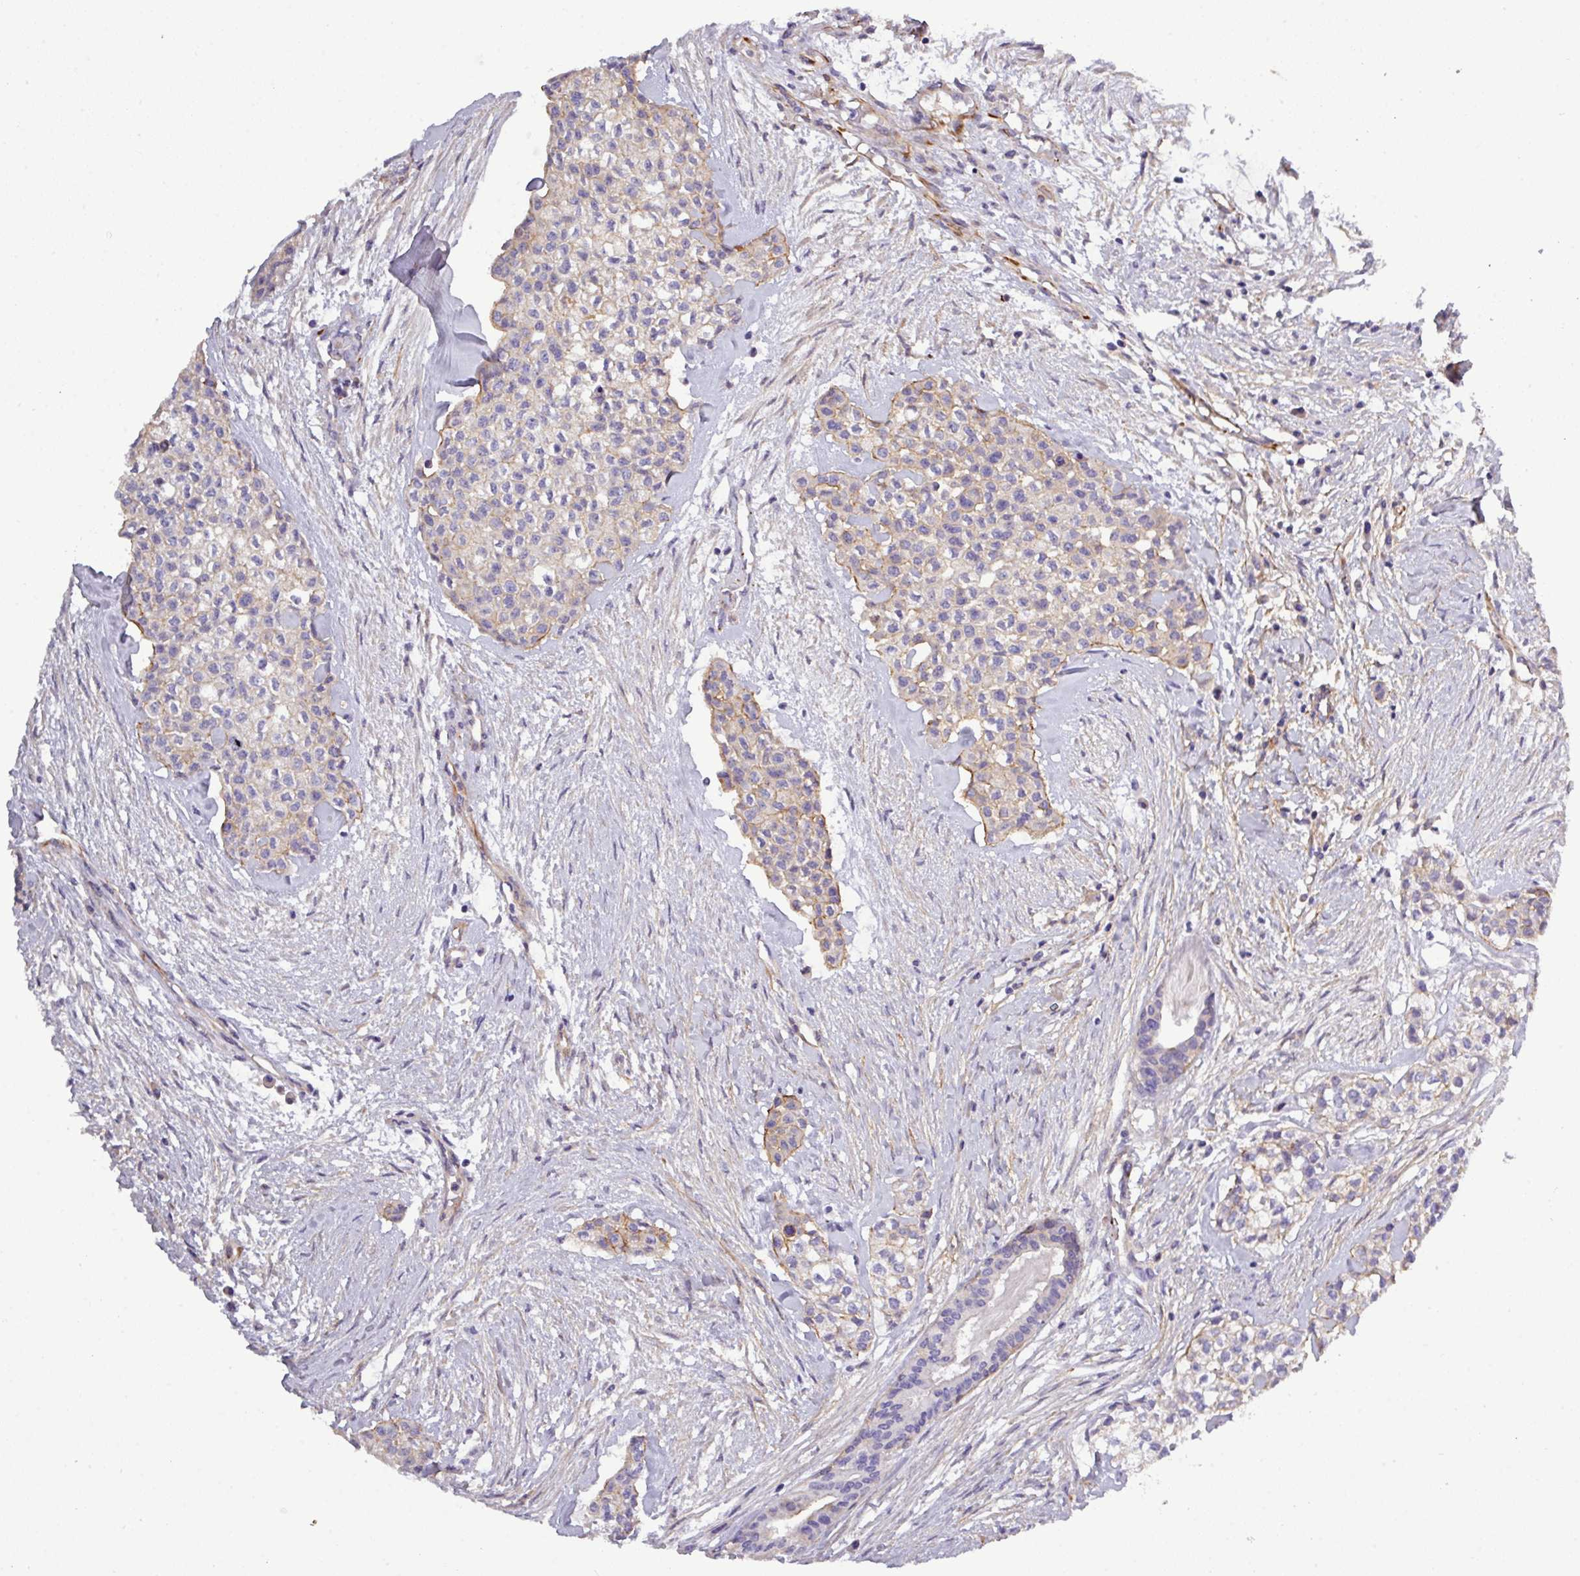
{"staining": {"intensity": "weak", "quantity": "<25%", "location": "cytoplasmic/membranous"}, "tissue": "head and neck cancer", "cell_type": "Tumor cells", "image_type": "cancer", "snomed": [{"axis": "morphology", "description": "Adenocarcinoma, NOS"}, {"axis": "topography", "description": "Head-Neck"}], "caption": "Image shows no protein positivity in tumor cells of head and neck cancer (adenocarcinoma) tissue.", "gene": "PARD6A", "patient": {"sex": "male", "age": 81}}